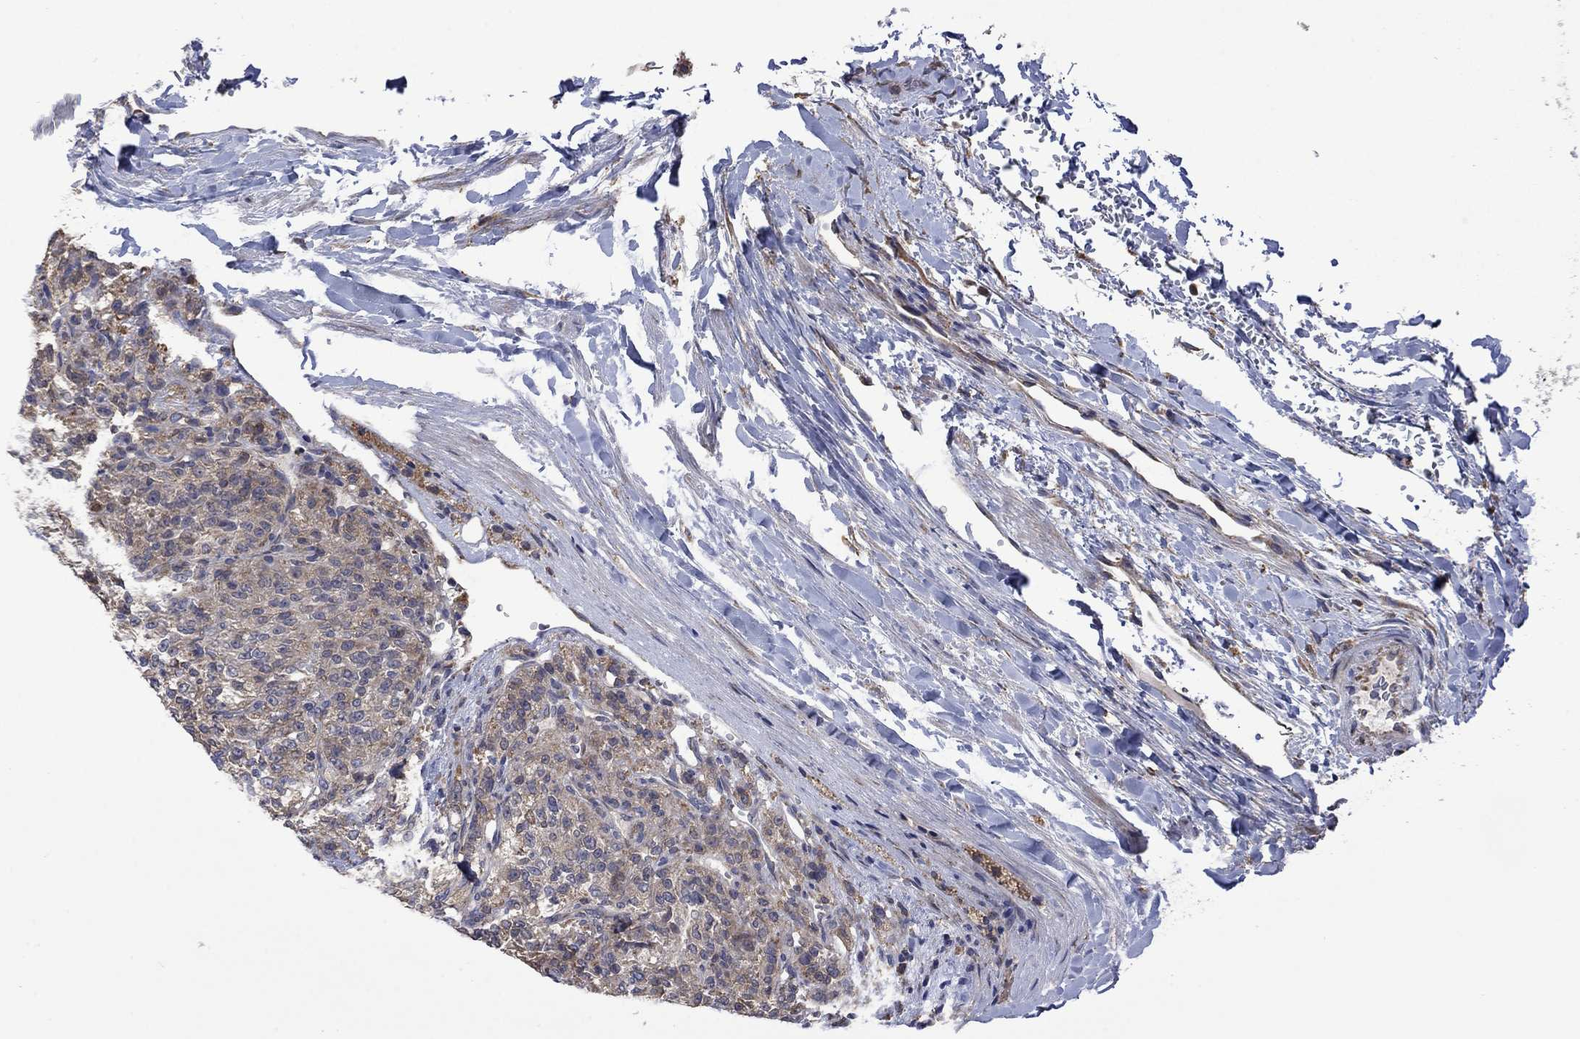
{"staining": {"intensity": "moderate", "quantity": "25%-75%", "location": "cytoplasmic/membranous"}, "tissue": "renal cancer", "cell_type": "Tumor cells", "image_type": "cancer", "snomed": [{"axis": "morphology", "description": "Adenocarcinoma, NOS"}, {"axis": "topography", "description": "Kidney"}], "caption": "Immunohistochemistry staining of renal cancer (adenocarcinoma), which exhibits medium levels of moderate cytoplasmic/membranous positivity in about 25%-75% of tumor cells indicating moderate cytoplasmic/membranous protein positivity. The staining was performed using DAB (brown) for protein detection and nuclei were counterstained in hematoxylin (blue).", "gene": "FURIN", "patient": {"sex": "female", "age": 63}}